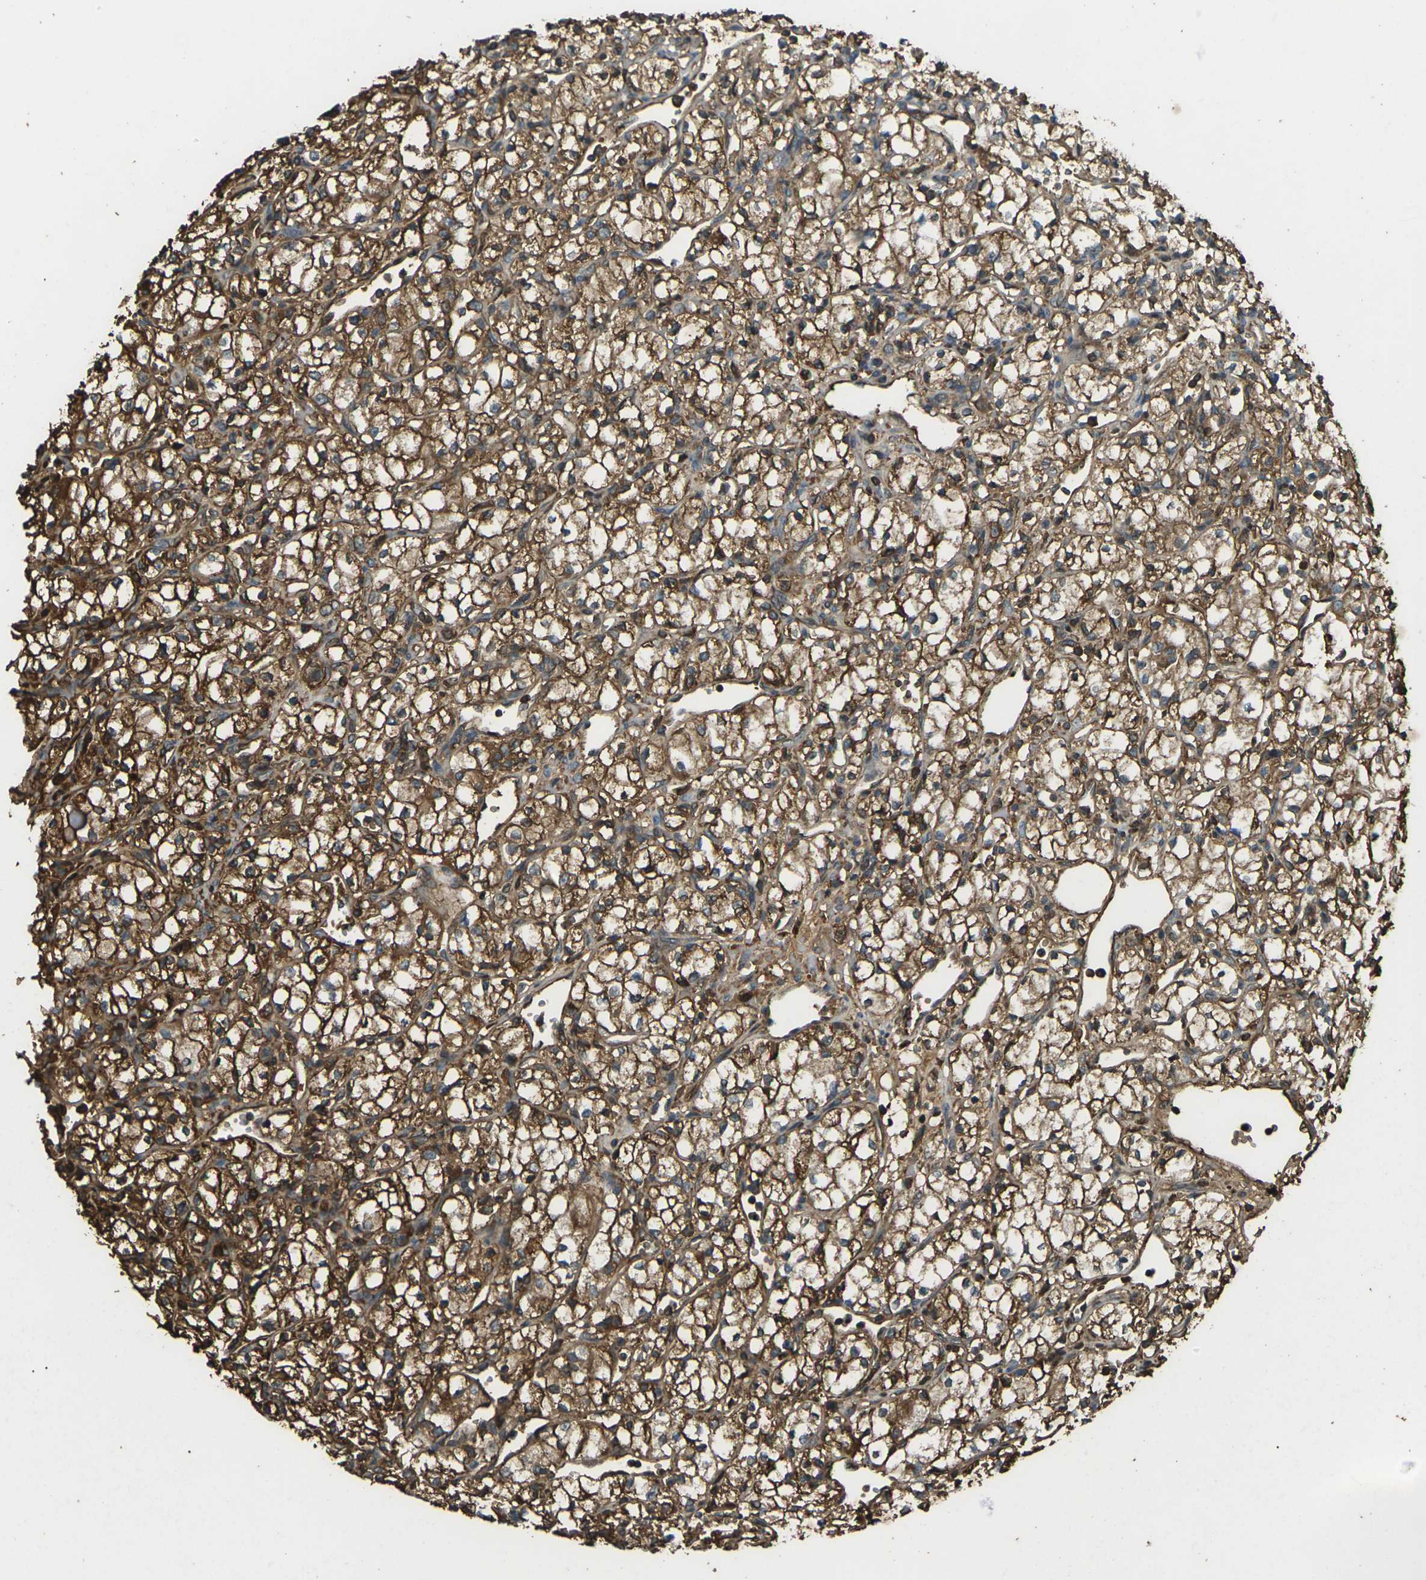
{"staining": {"intensity": "moderate", "quantity": ">75%", "location": "cytoplasmic/membranous"}, "tissue": "renal cancer", "cell_type": "Tumor cells", "image_type": "cancer", "snomed": [{"axis": "morphology", "description": "Normal tissue, NOS"}, {"axis": "morphology", "description": "Adenocarcinoma, NOS"}, {"axis": "topography", "description": "Kidney"}], "caption": "Immunohistochemical staining of adenocarcinoma (renal) demonstrates medium levels of moderate cytoplasmic/membranous positivity in about >75% of tumor cells.", "gene": "CYP1B1", "patient": {"sex": "male", "age": 59}}